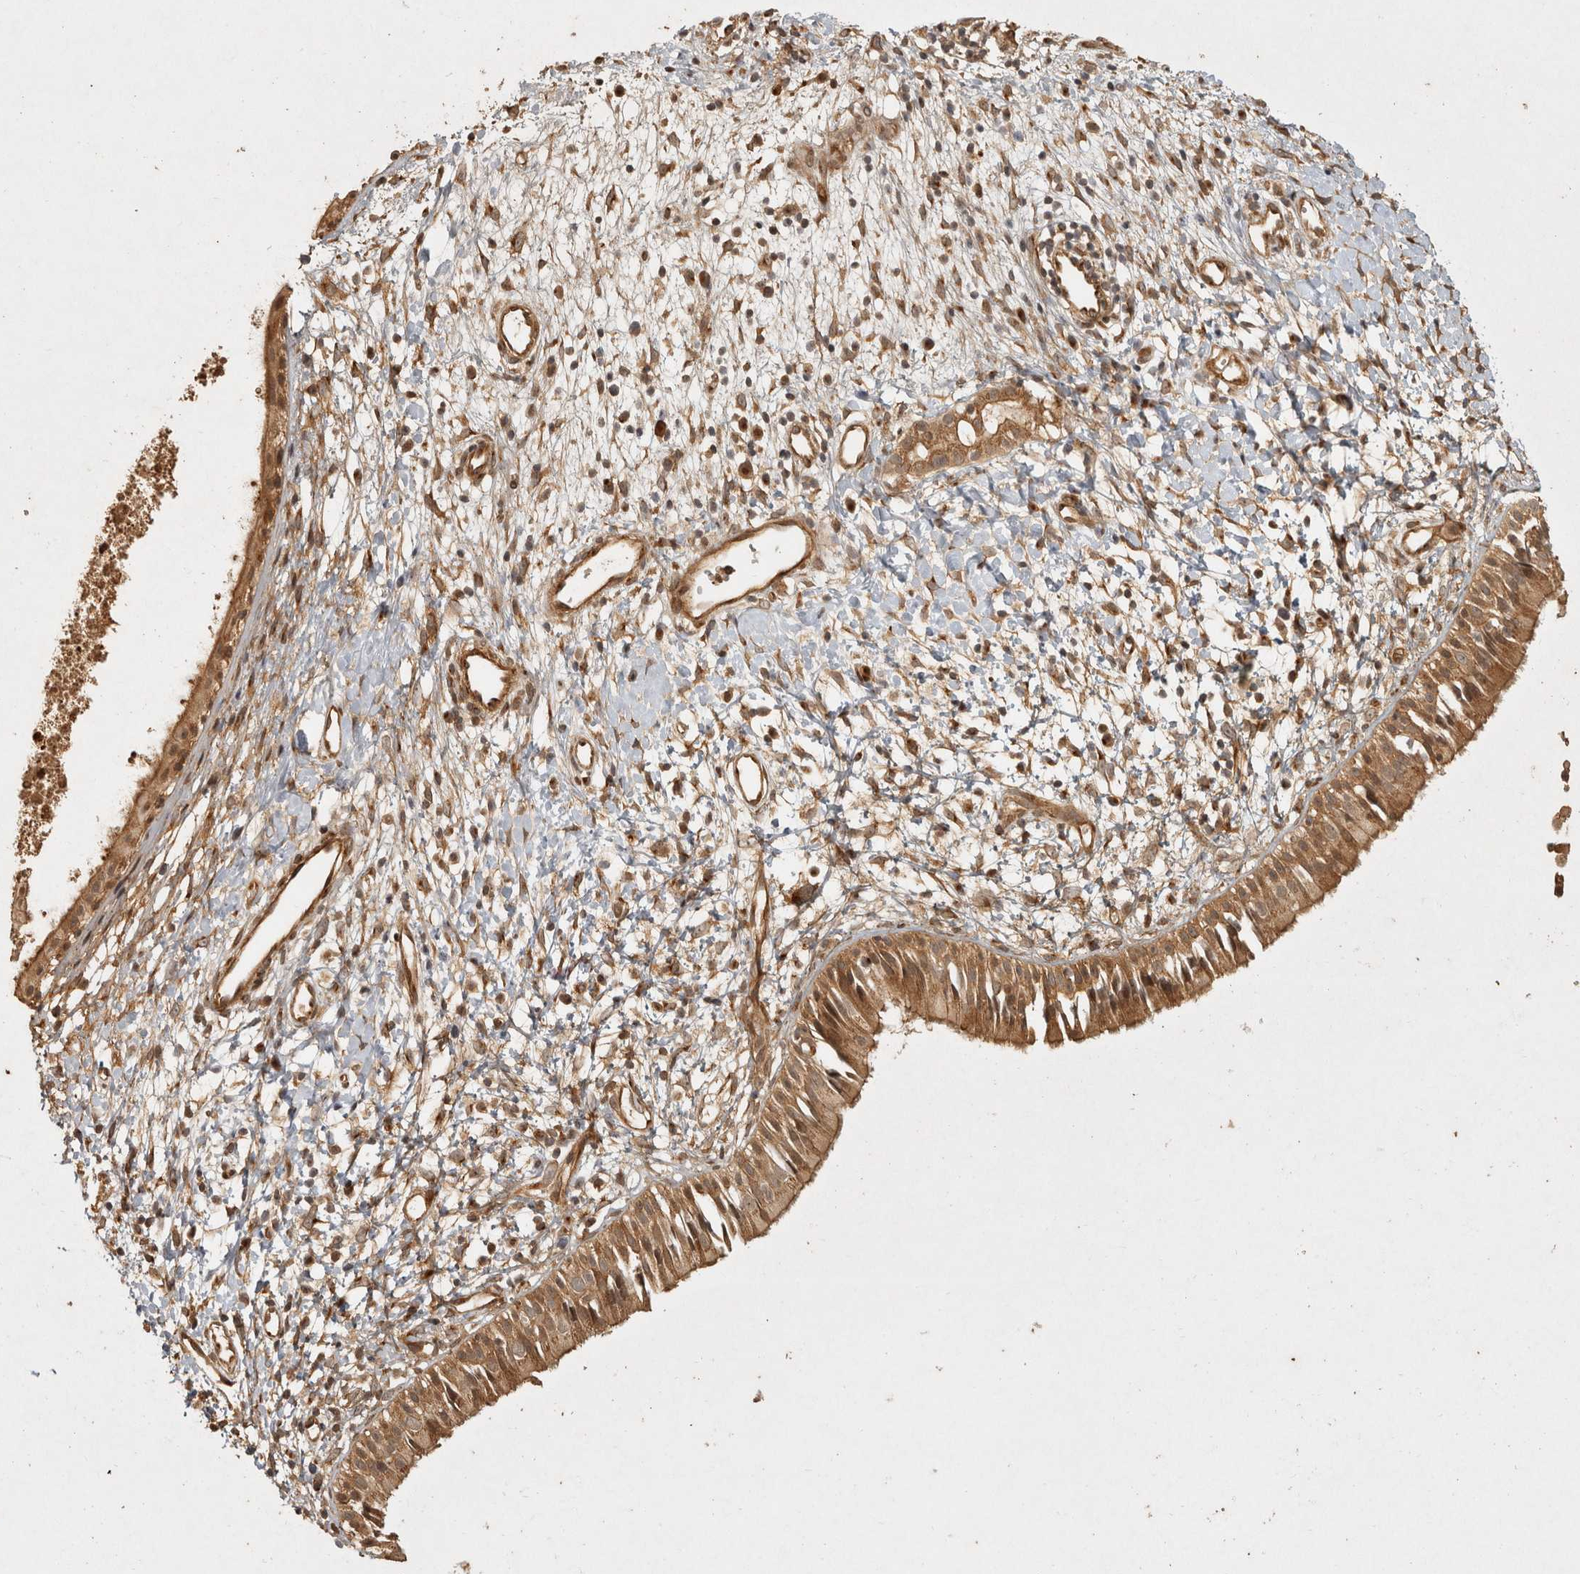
{"staining": {"intensity": "strong", "quantity": ">75%", "location": "cytoplasmic/membranous"}, "tissue": "nasopharynx", "cell_type": "Respiratory epithelial cells", "image_type": "normal", "snomed": [{"axis": "morphology", "description": "Normal tissue, NOS"}, {"axis": "topography", "description": "Nasopharynx"}], "caption": "Immunohistochemical staining of normal nasopharynx reveals >75% levels of strong cytoplasmic/membranous protein staining in about >75% of respiratory epithelial cells. The staining was performed using DAB to visualize the protein expression in brown, while the nuclei were stained in blue with hematoxylin (Magnification: 20x).", "gene": "CAMSAP2", "patient": {"sex": "male", "age": 22}}